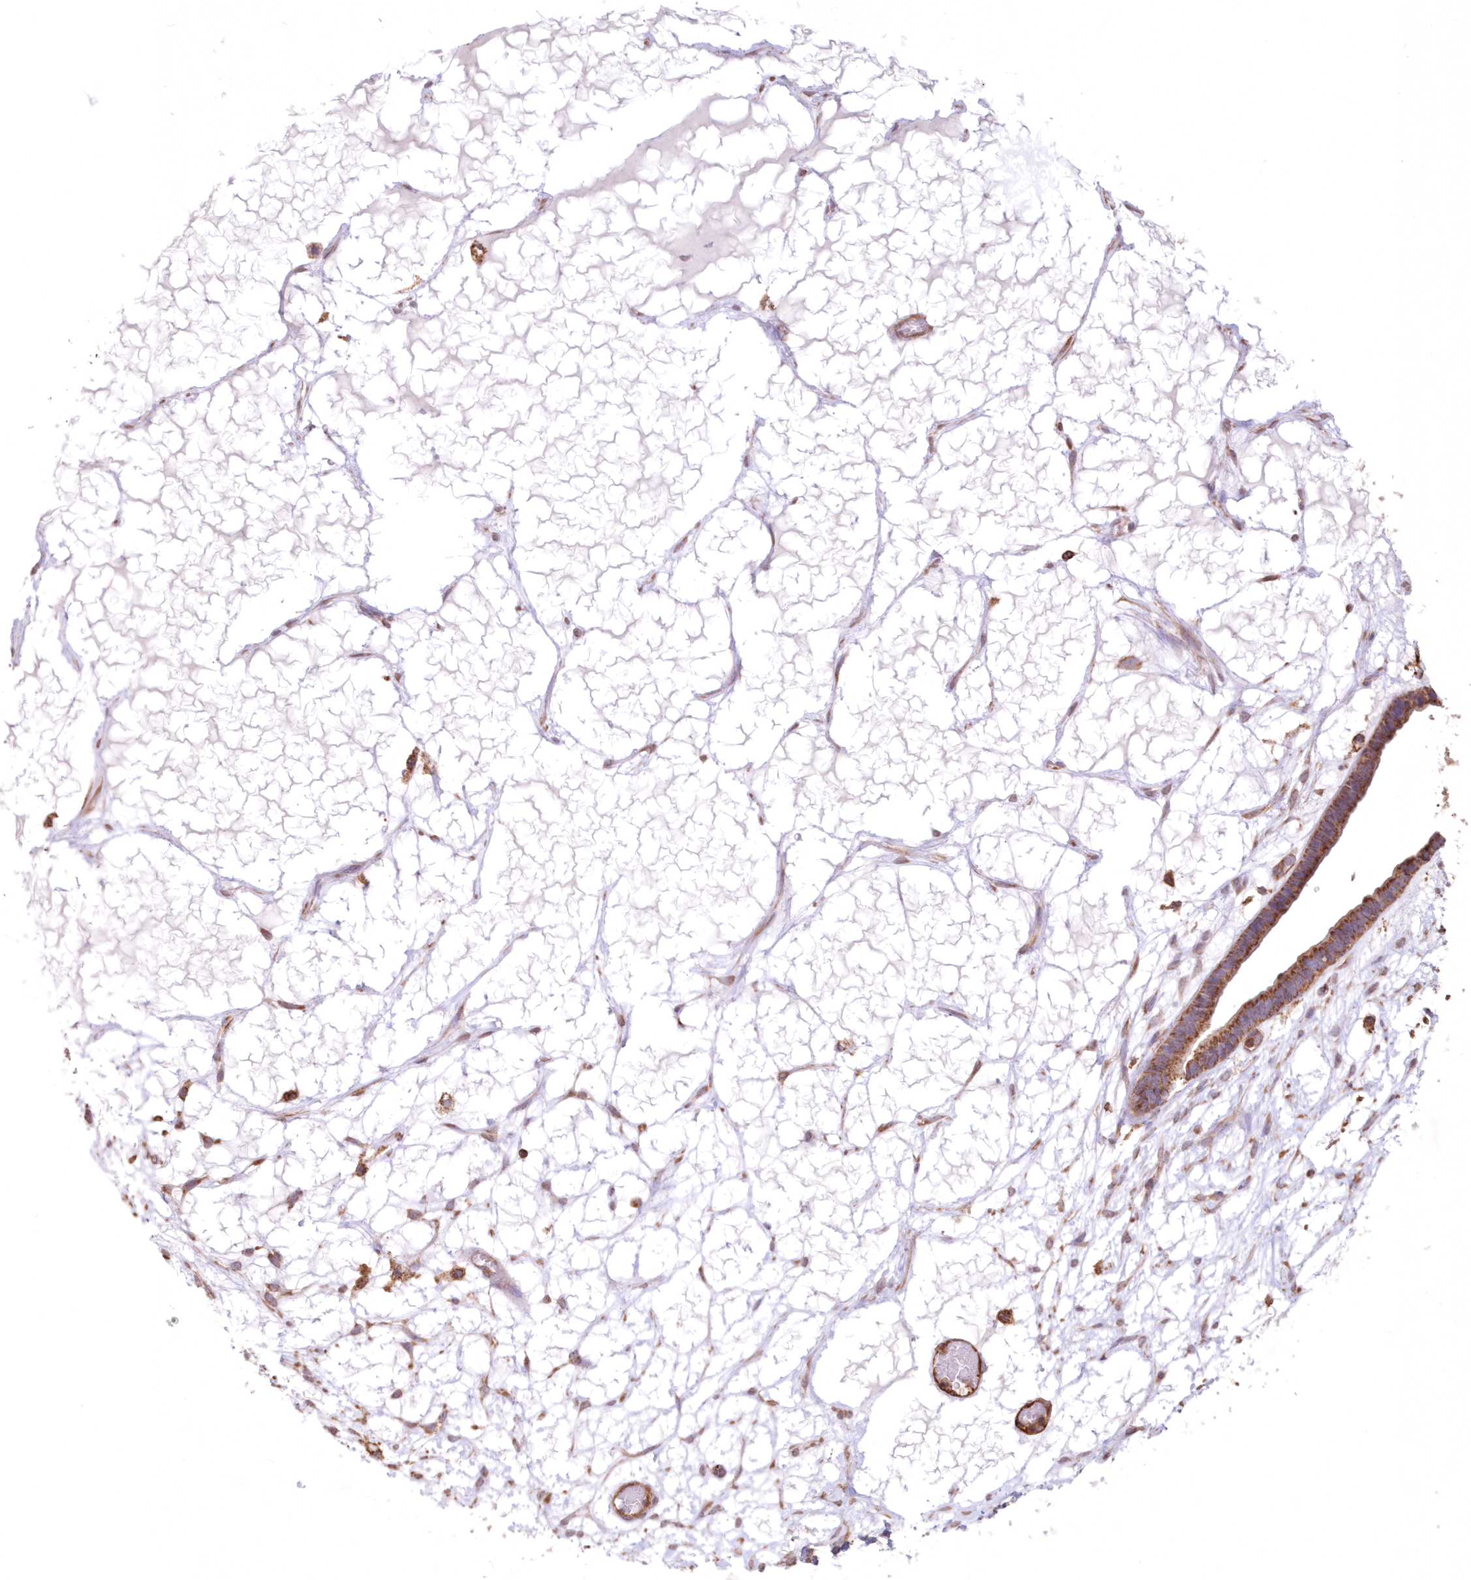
{"staining": {"intensity": "moderate", "quantity": ">75%", "location": "cytoplasmic/membranous"}, "tissue": "ovarian cancer", "cell_type": "Tumor cells", "image_type": "cancer", "snomed": [{"axis": "morphology", "description": "Cystadenocarcinoma, serous, NOS"}, {"axis": "topography", "description": "Ovary"}], "caption": "Brown immunohistochemical staining in ovarian cancer (serous cystadenocarcinoma) displays moderate cytoplasmic/membranous expression in approximately >75% of tumor cells.", "gene": "TMEM139", "patient": {"sex": "female", "age": 56}}